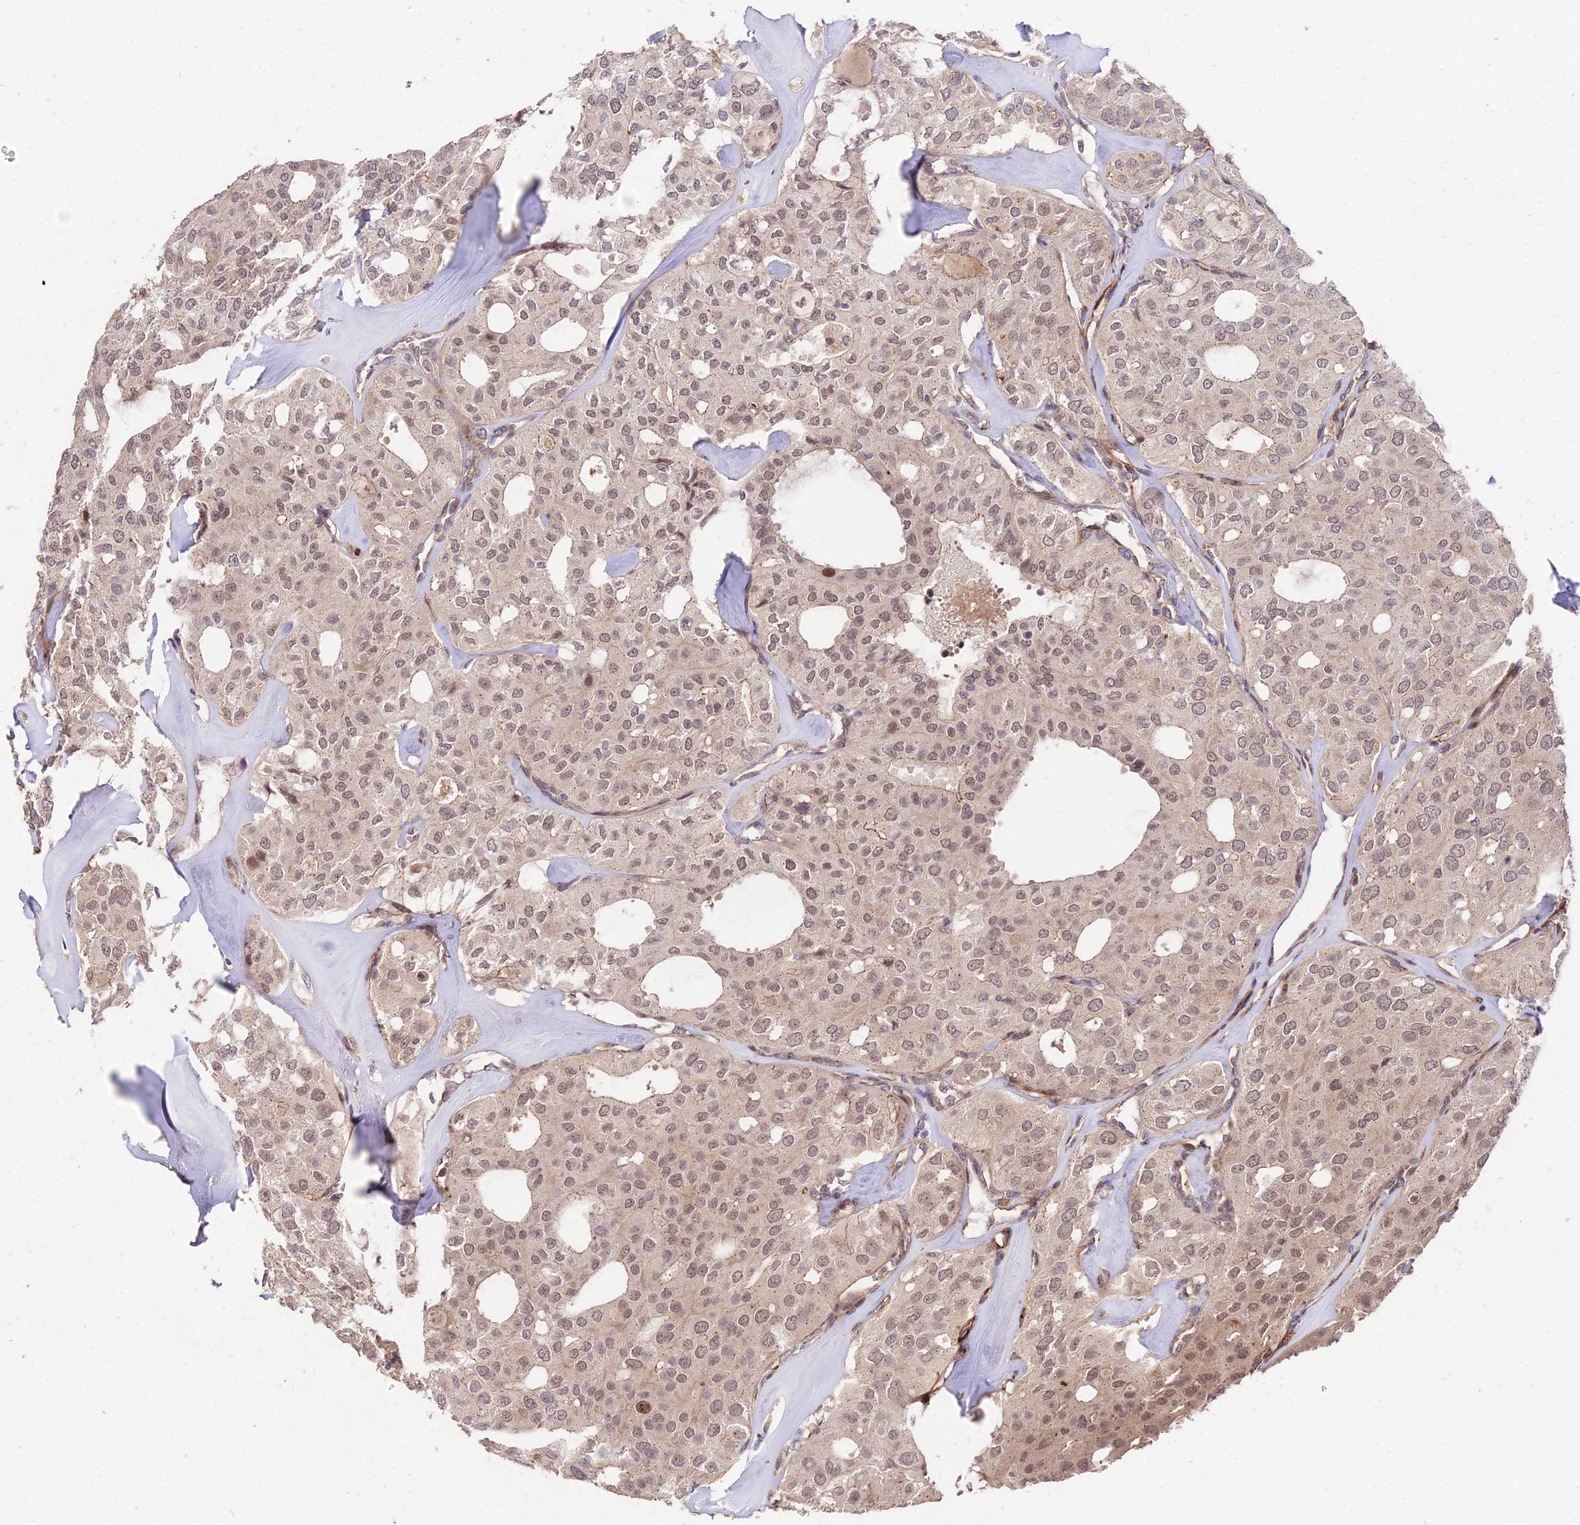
{"staining": {"intensity": "moderate", "quantity": ">75%", "location": "nuclear"}, "tissue": "thyroid cancer", "cell_type": "Tumor cells", "image_type": "cancer", "snomed": [{"axis": "morphology", "description": "Follicular adenoma carcinoma, NOS"}, {"axis": "topography", "description": "Thyroid gland"}], "caption": "Immunohistochemical staining of human thyroid cancer (follicular adenoma carcinoma) displays medium levels of moderate nuclear protein expression in about >75% of tumor cells.", "gene": "ZNF85", "patient": {"sex": "male", "age": 75}}